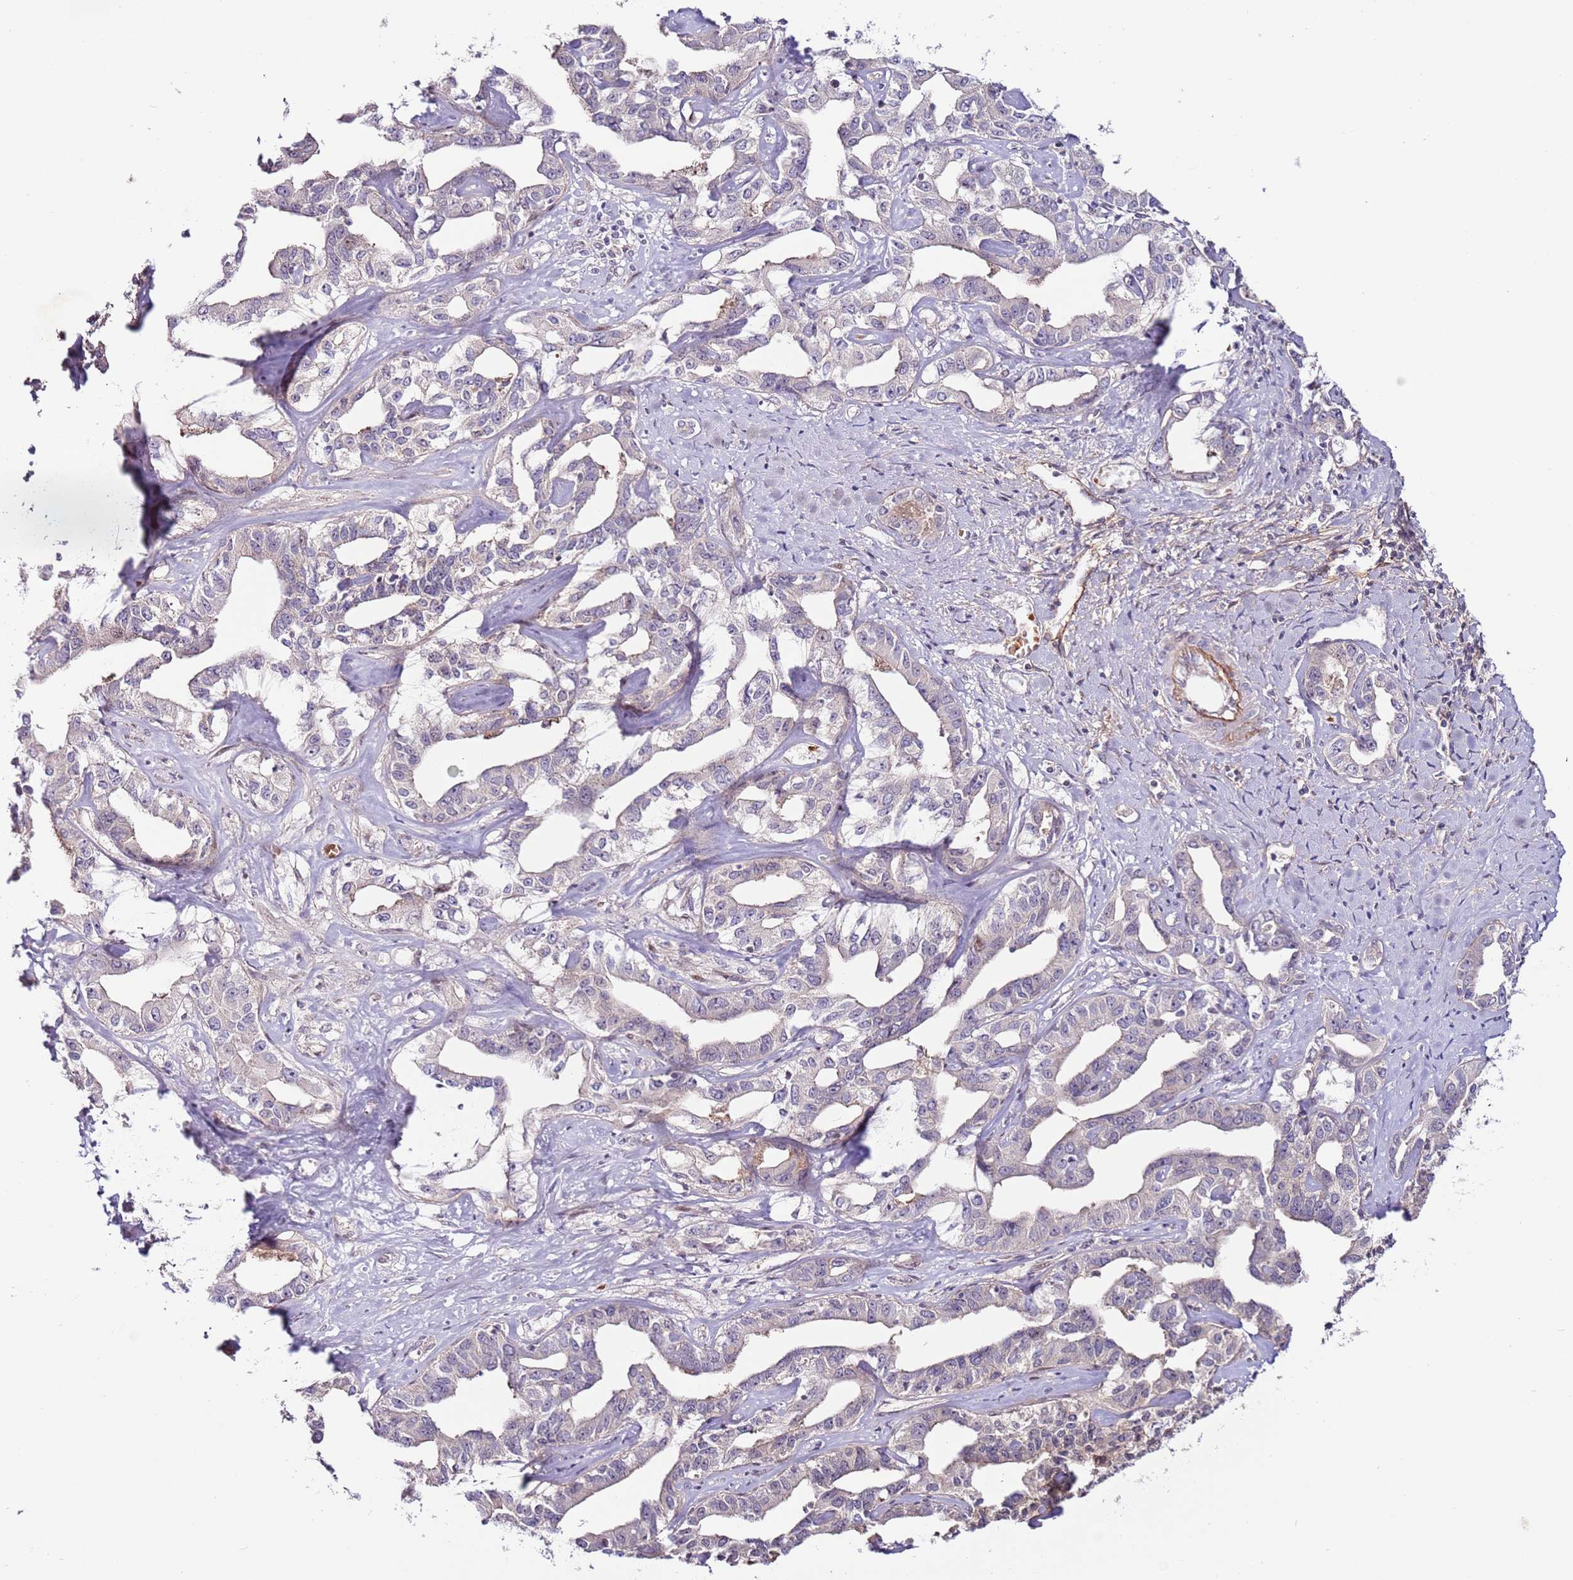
{"staining": {"intensity": "negative", "quantity": "none", "location": "none"}, "tissue": "liver cancer", "cell_type": "Tumor cells", "image_type": "cancer", "snomed": [{"axis": "morphology", "description": "Cholangiocarcinoma"}, {"axis": "topography", "description": "Liver"}], "caption": "Liver cancer stained for a protein using IHC demonstrates no staining tumor cells.", "gene": "MTG2", "patient": {"sex": "male", "age": 59}}